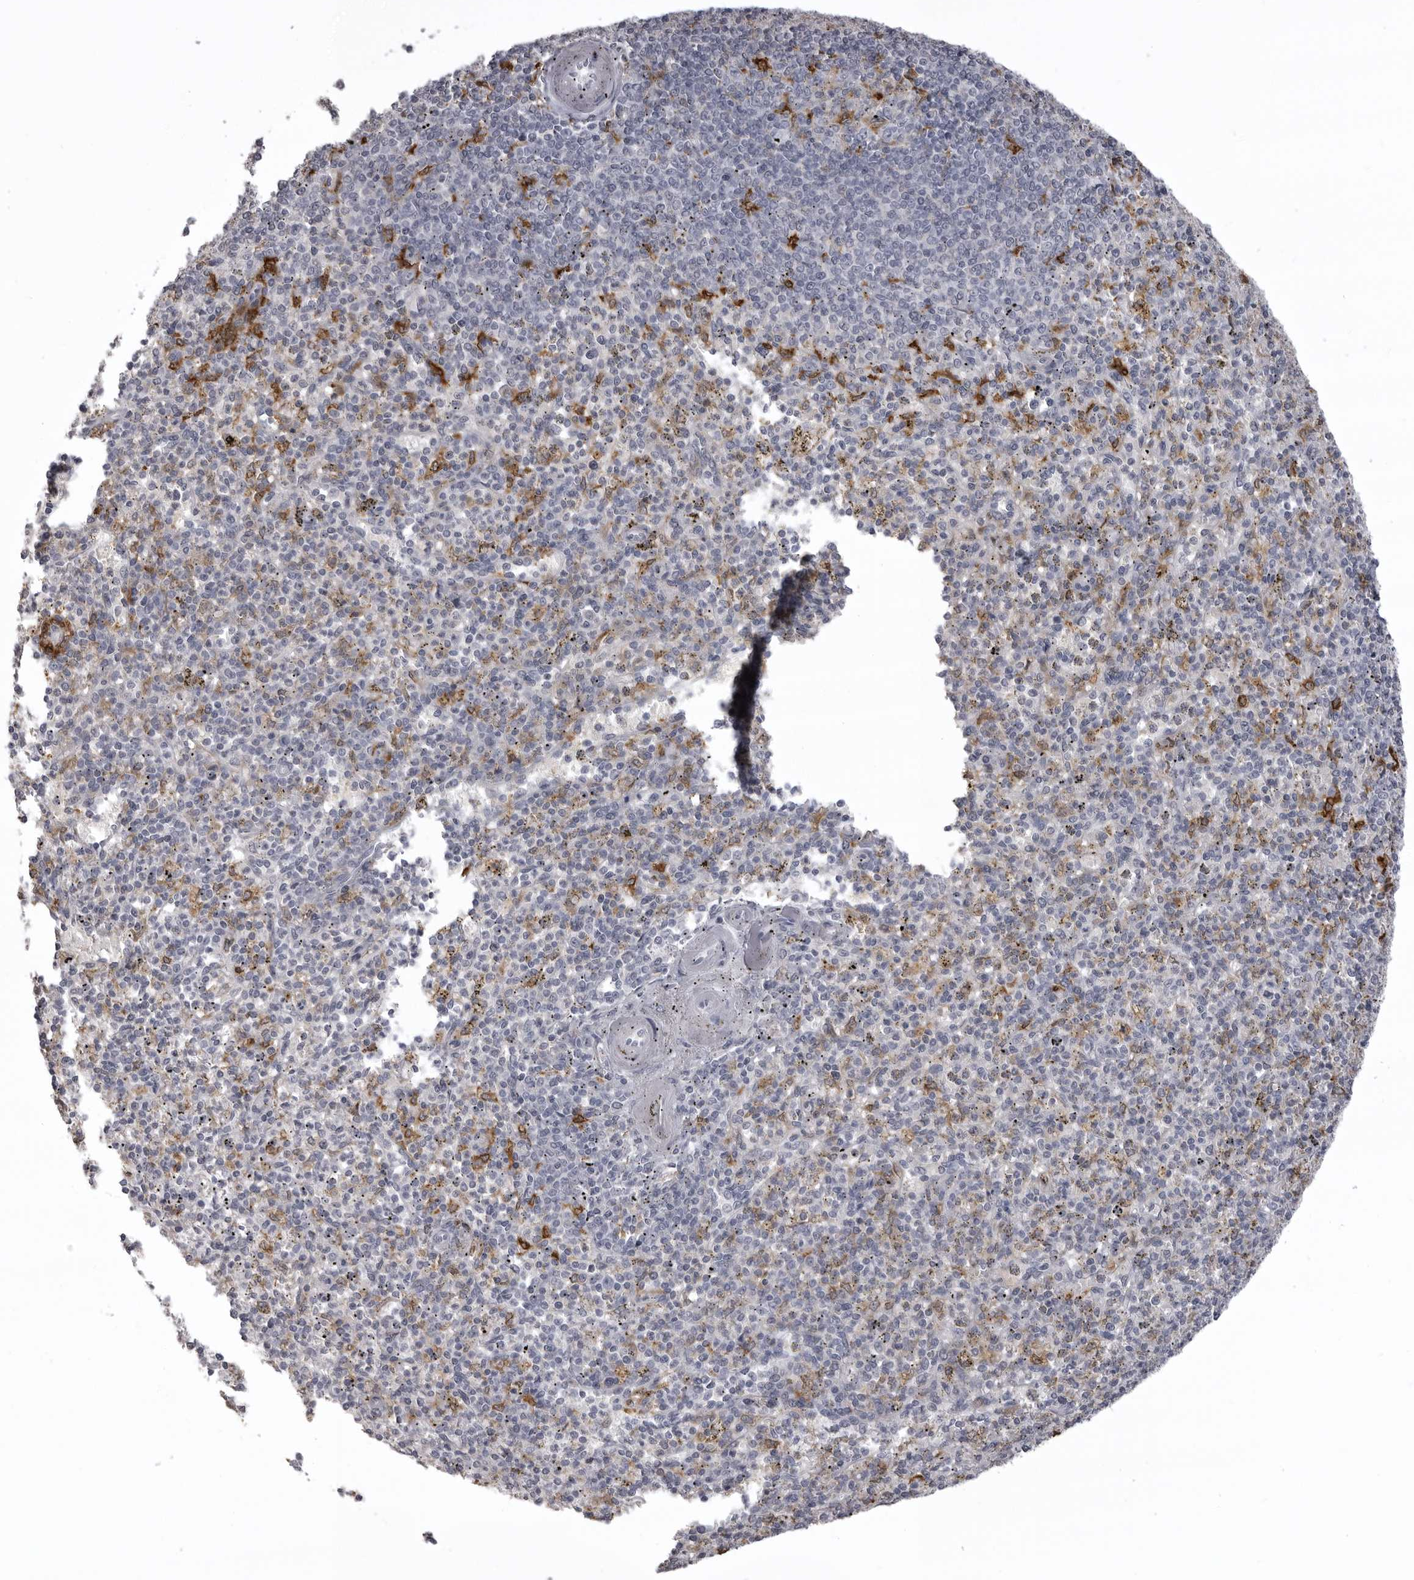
{"staining": {"intensity": "negative", "quantity": "none", "location": "none"}, "tissue": "spleen", "cell_type": "Cells in red pulp", "image_type": "normal", "snomed": [{"axis": "morphology", "description": "Normal tissue, NOS"}, {"axis": "topography", "description": "Spleen"}], "caption": "Immunohistochemical staining of unremarkable human spleen displays no significant expression in cells in red pulp.", "gene": "NCEH1", "patient": {"sex": "male", "age": 72}}